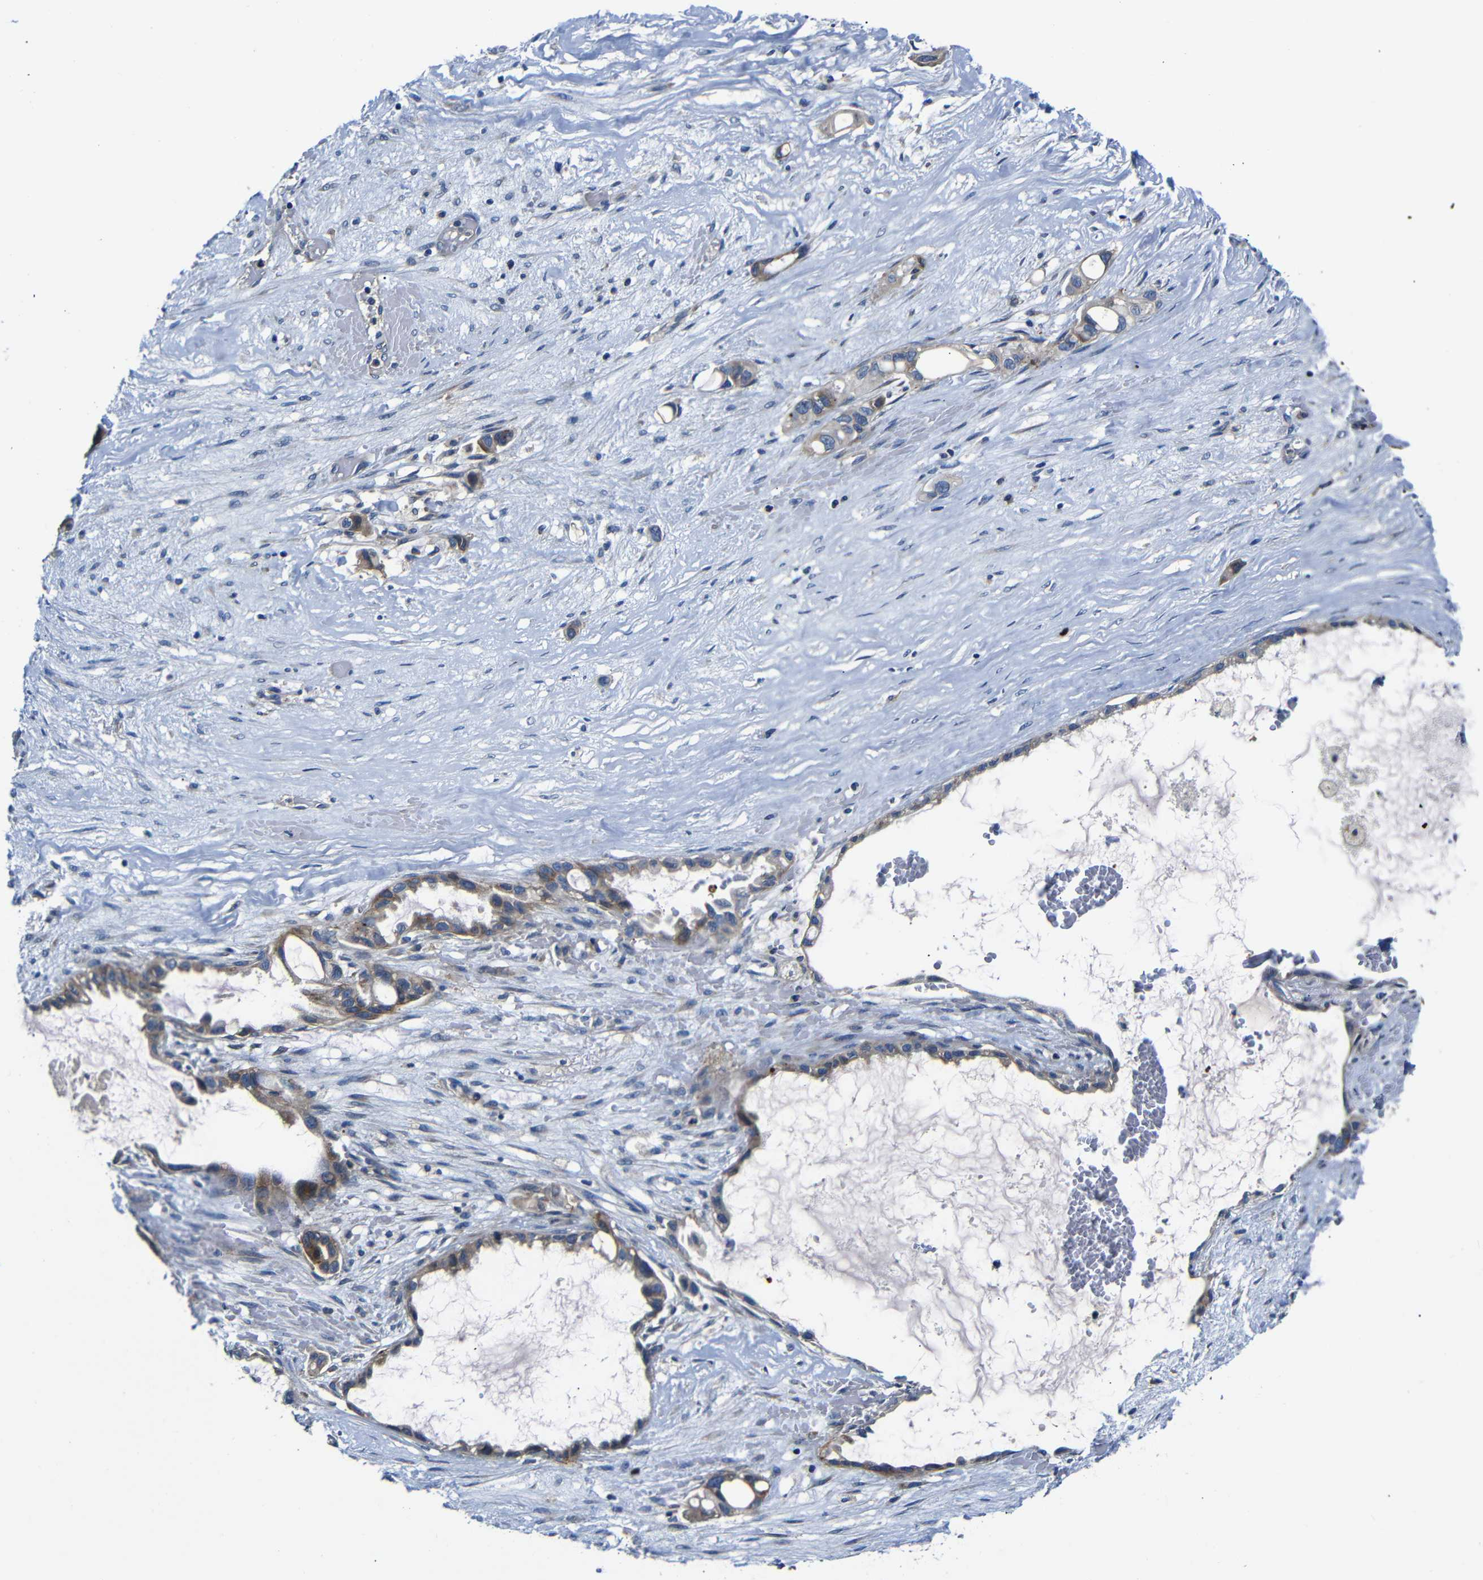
{"staining": {"intensity": "weak", "quantity": ">75%", "location": "cytoplasmic/membranous"}, "tissue": "liver cancer", "cell_type": "Tumor cells", "image_type": "cancer", "snomed": [{"axis": "morphology", "description": "Cholangiocarcinoma"}, {"axis": "topography", "description": "Liver"}], "caption": "Liver cancer (cholangiocarcinoma) tissue exhibits weak cytoplasmic/membranous staining in approximately >75% of tumor cells The staining is performed using DAB (3,3'-diaminobenzidine) brown chromogen to label protein expression. The nuclei are counter-stained blue using hematoxylin.", "gene": "AFDN", "patient": {"sex": "female", "age": 65}}